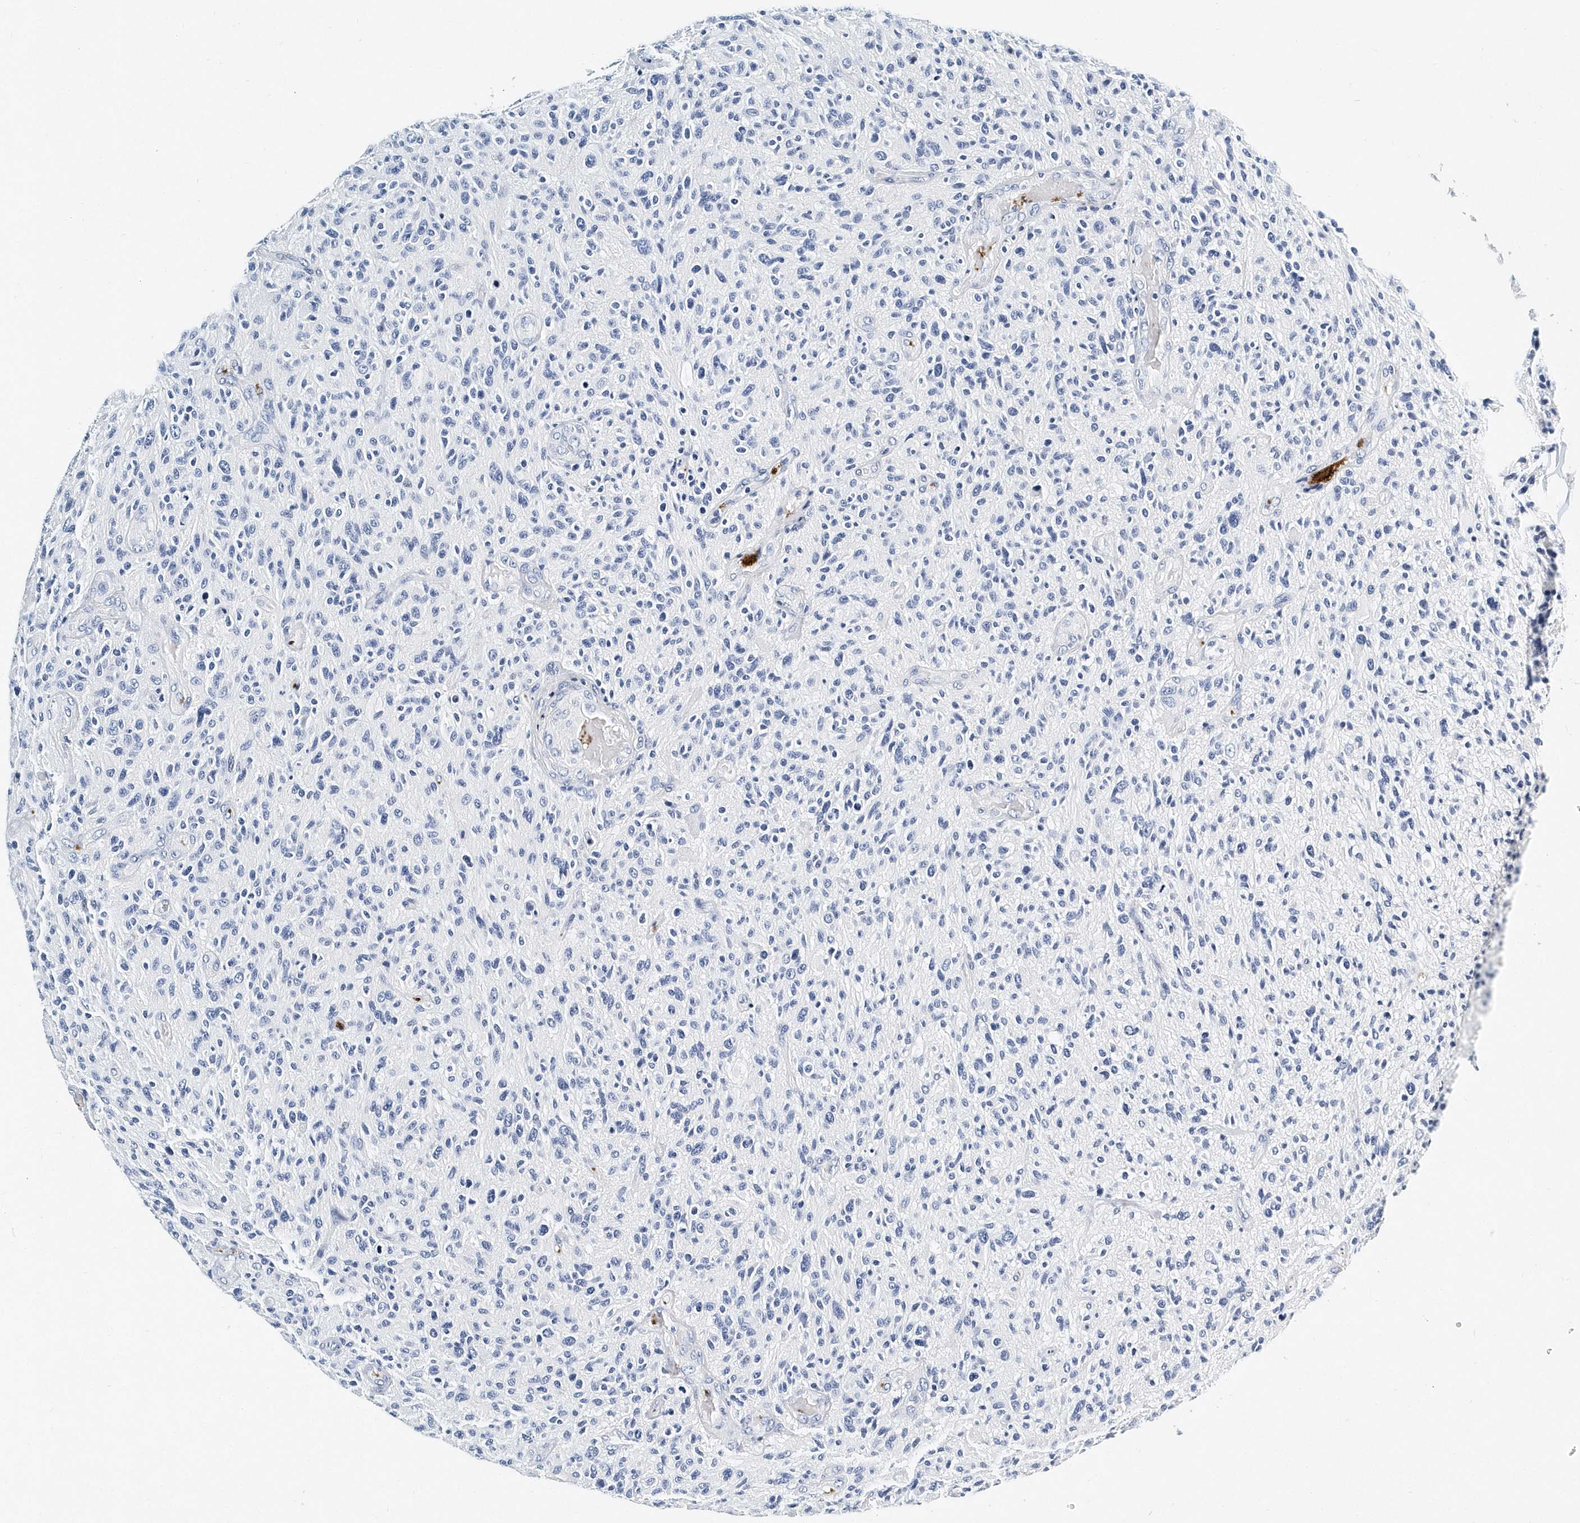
{"staining": {"intensity": "negative", "quantity": "none", "location": "none"}, "tissue": "glioma", "cell_type": "Tumor cells", "image_type": "cancer", "snomed": [{"axis": "morphology", "description": "Glioma, malignant, High grade"}, {"axis": "topography", "description": "Brain"}], "caption": "Immunohistochemistry histopathology image of neoplastic tissue: malignant glioma (high-grade) stained with DAB displays no significant protein positivity in tumor cells.", "gene": "ITGA2B", "patient": {"sex": "male", "age": 47}}